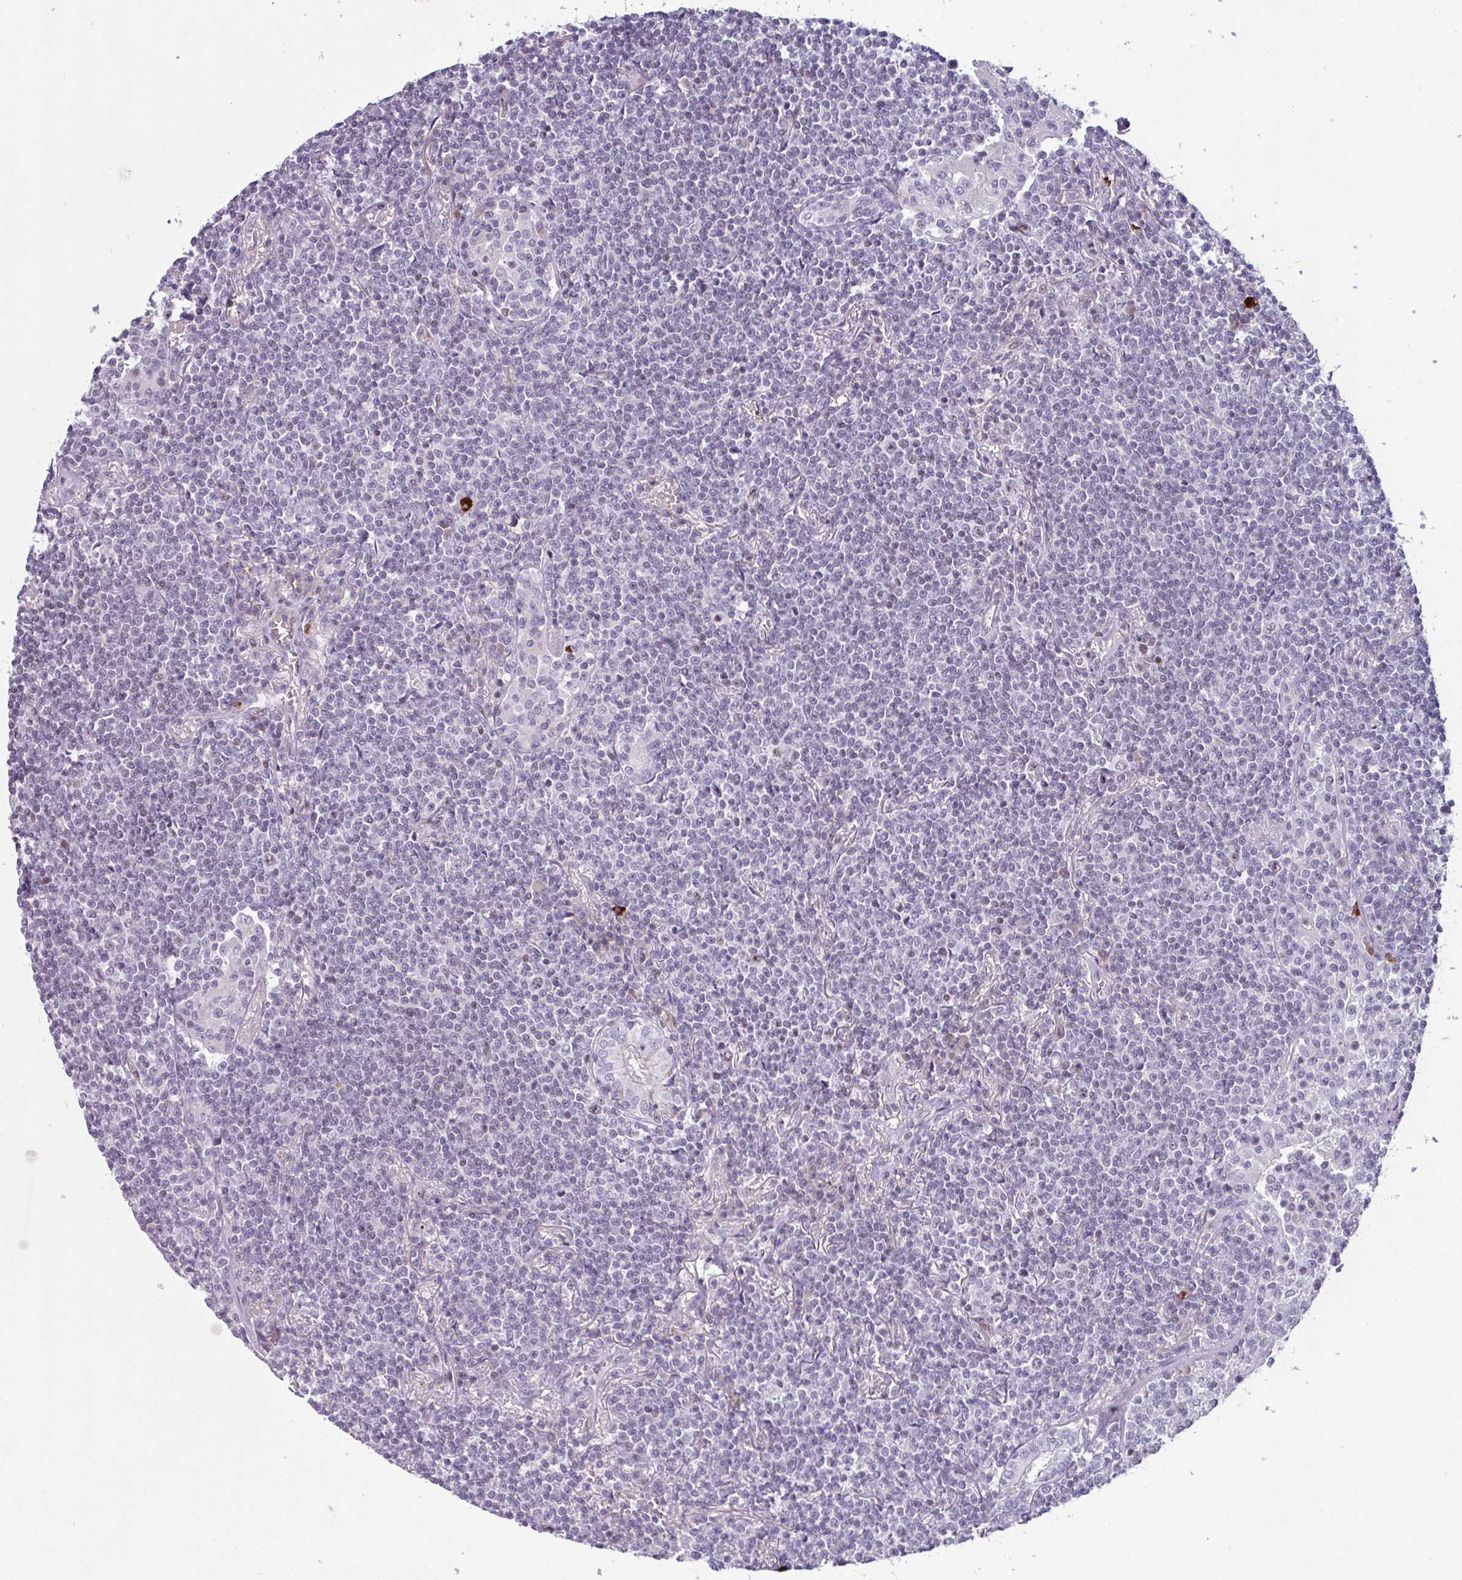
{"staining": {"intensity": "negative", "quantity": "none", "location": "none"}, "tissue": "lymphoma", "cell_type": "Tumor cells", "image_type": "cancer", "snomed": [{"axis": "morphology", "description": "Malignant lymphoma, non-Hodgkin's type, Low grade"}, {"axis": "topography", "description": "Lung"}], "caption": "The immunohistochemistry photomicrograph has no significant positivity in tumor cells of low-grade malignant lymphoma, non-Hodgkin's type tissue.", "gene": "ZNF575", "patient": {"sex": "female", "age": 71}}